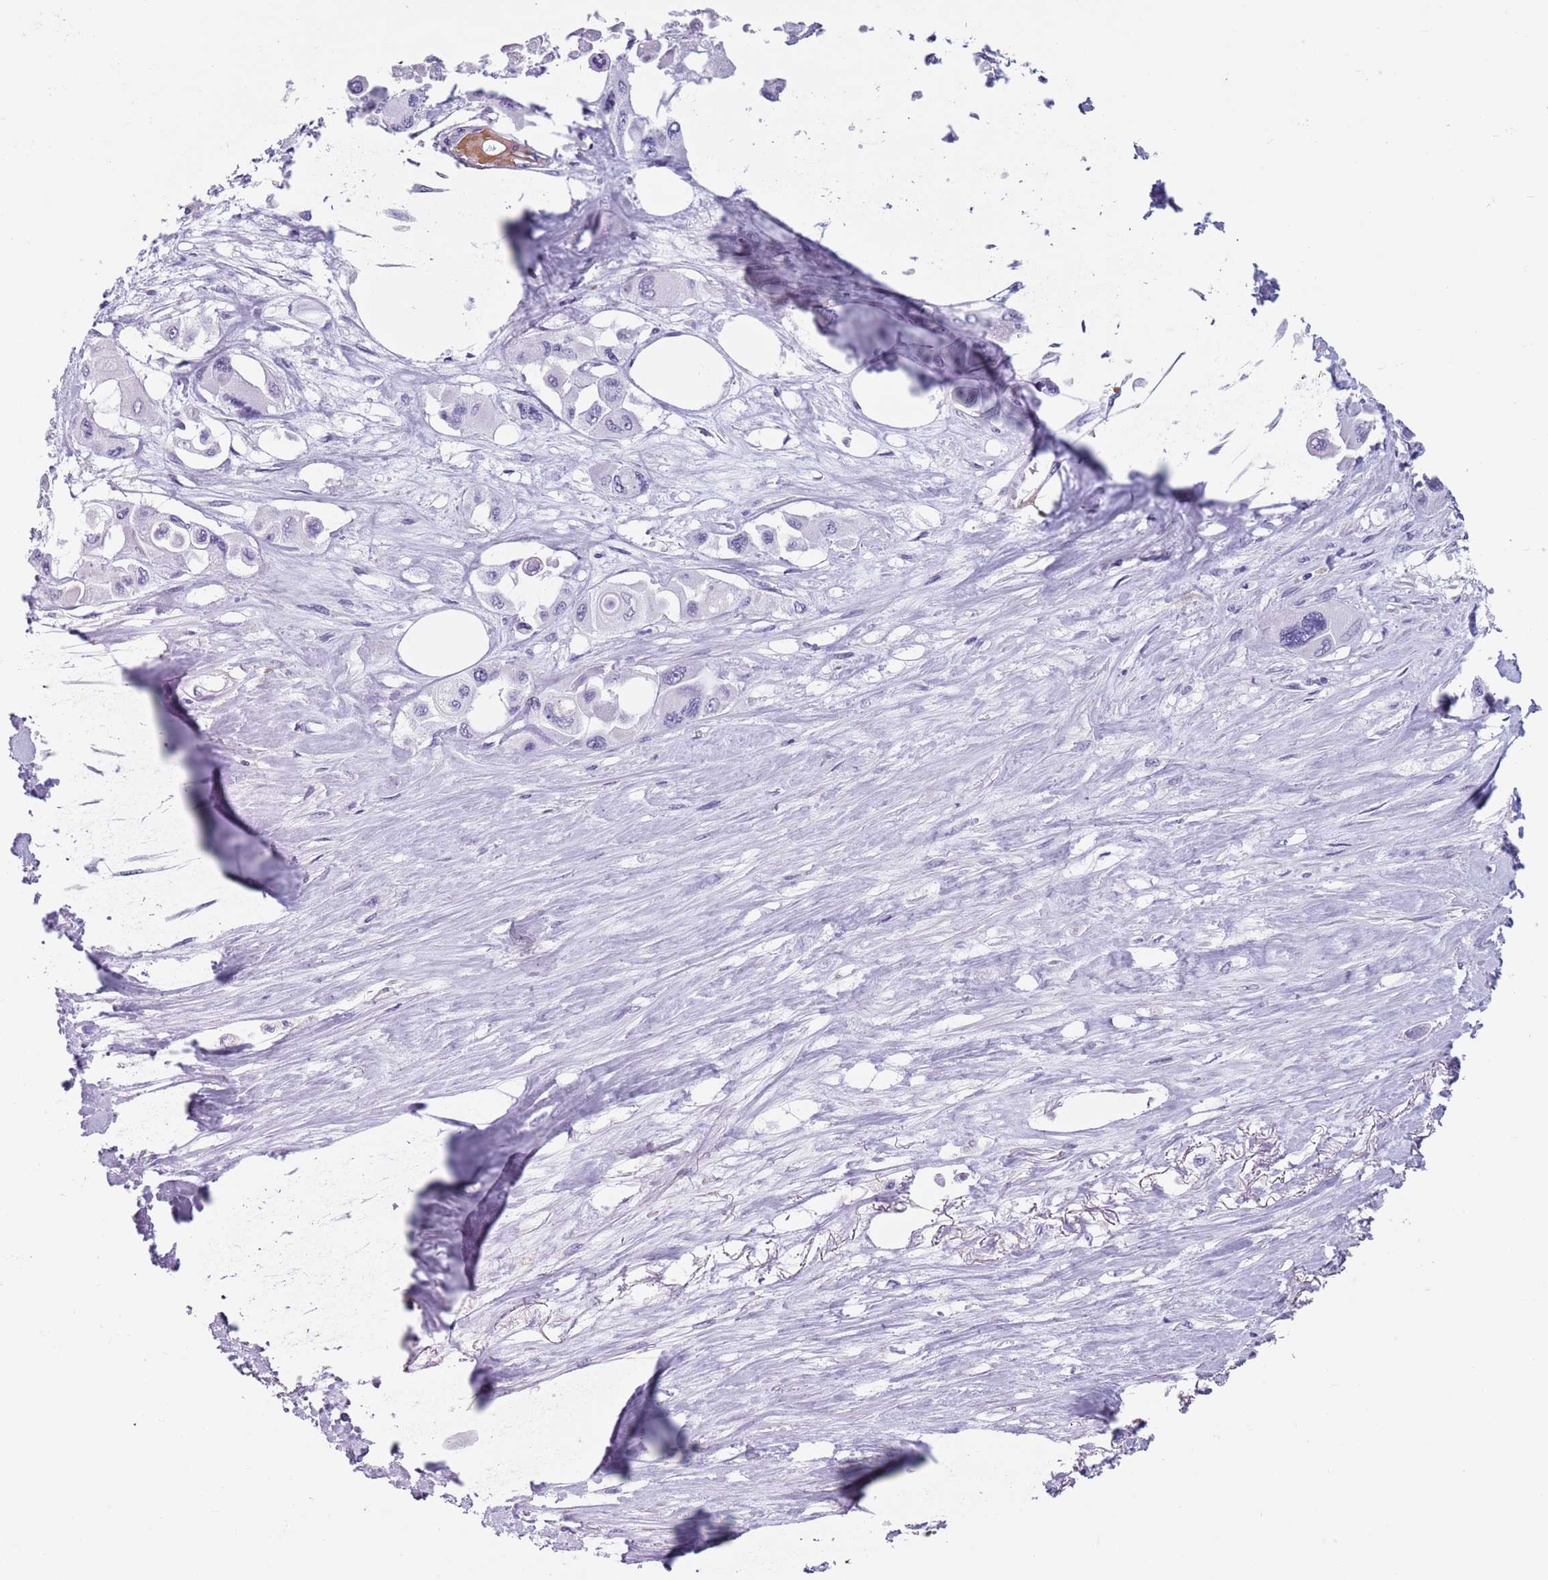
{"staining": {"intensity": "negative", "quantity": "none", "location": "none"}, "tissue": "pancreatic cancer", "cell_type": "Tumor cells", "image_type": "cancer", "snomed": [{"axis": "morphology", "description": "Adenocarcinoma, NOS"}, {"axis": "topography", "description": "Pancreas"}], "caption": "DAB (3,3'-diaminobenzidine) immunohistochemical staining of human pancreatic cancer (adenocarcinoma) exhibits no significant positivity in tumor cells.", "gene": "SPESP1", "patient": {"sex": "male", "age": 92}}